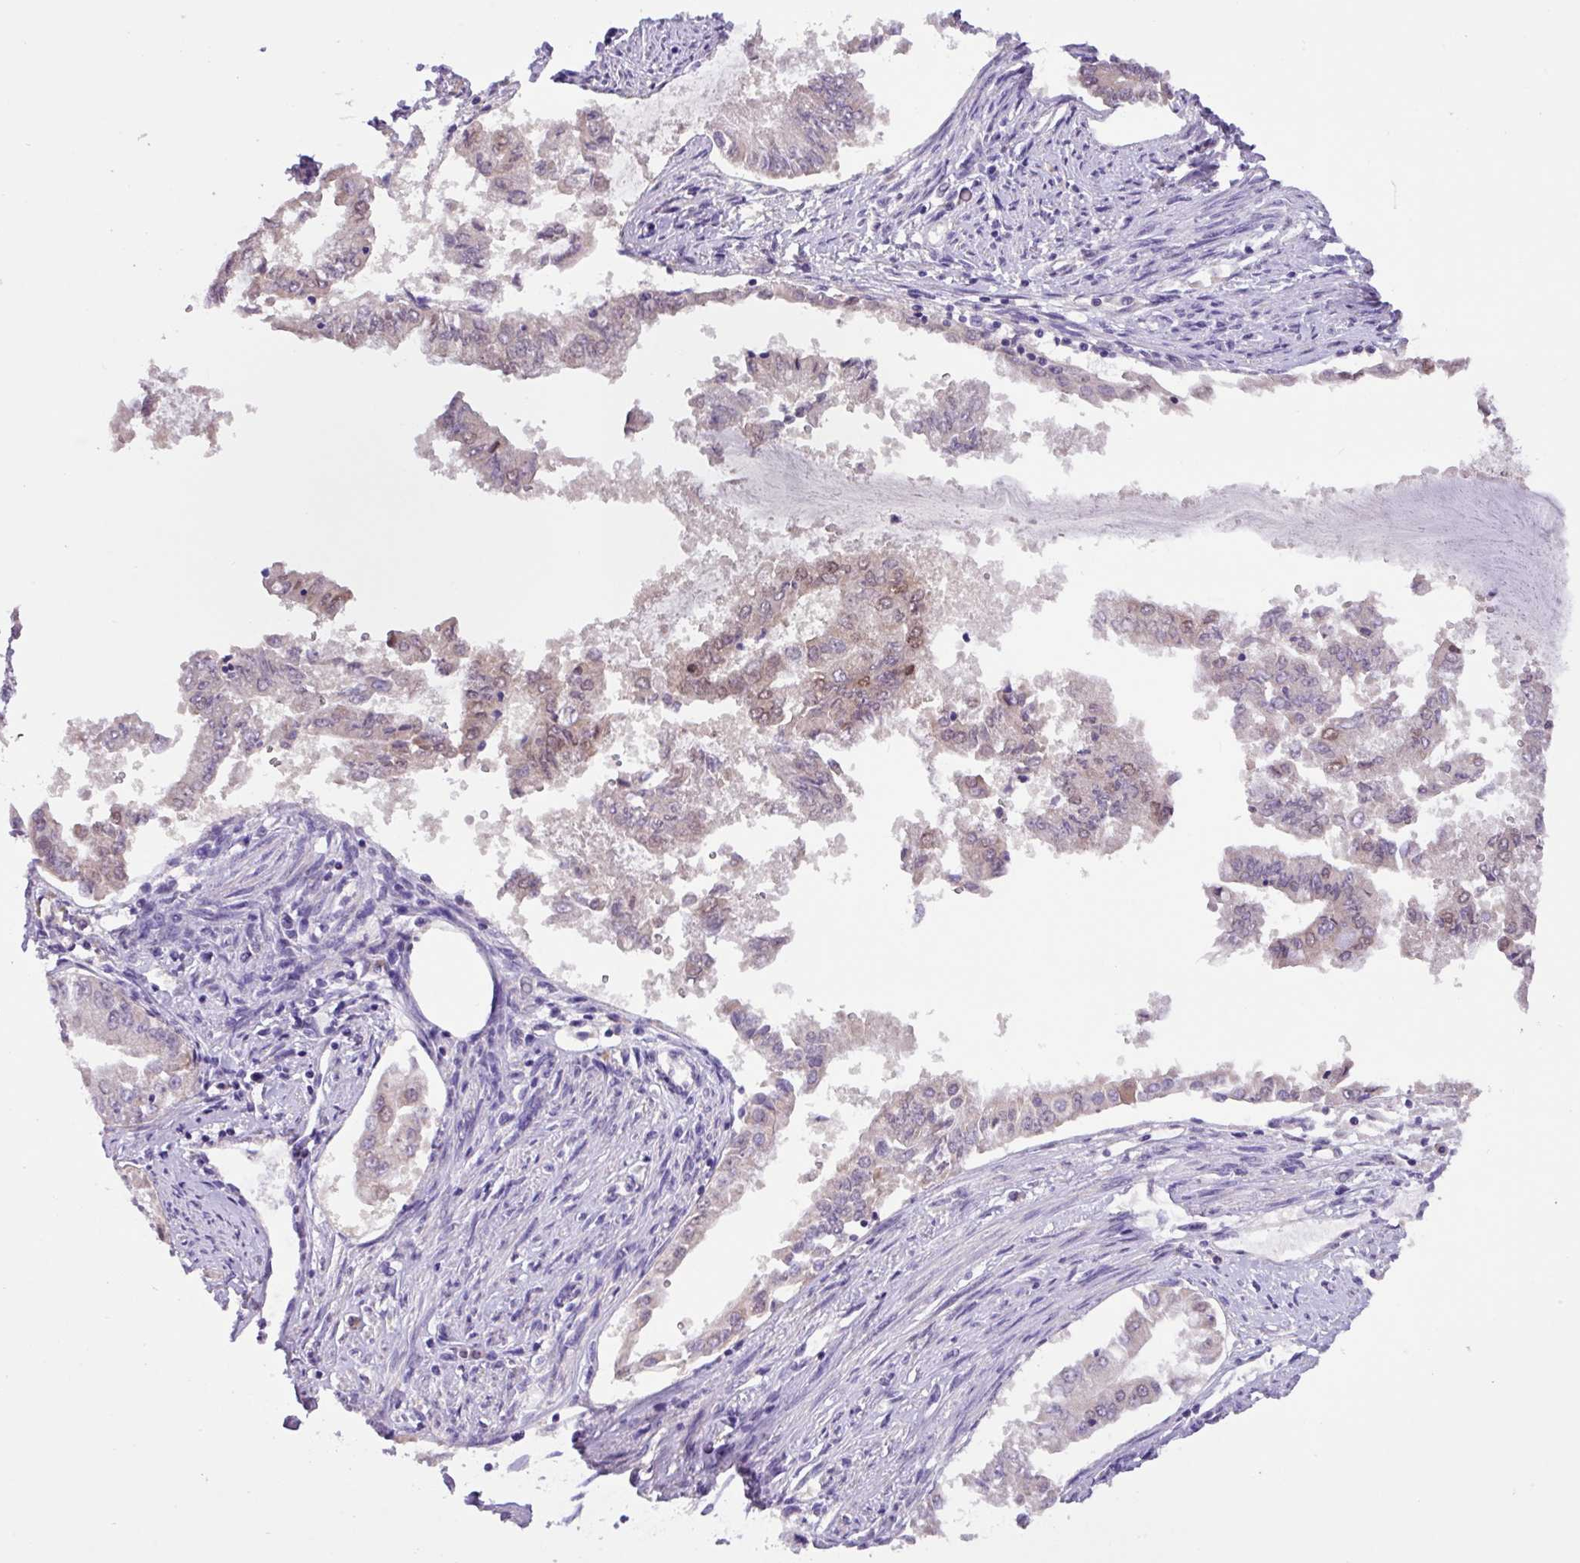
{"staining": {"intensity": "weak", "quantity": "25%-75%", "location": "nuclear"}, "tissue": "endometrial cancer", "cell_type": "Tumor cells", "image_type": "cancer", "snomed": [{"axis": "morphology", "description": "Adenocarcinoma, NOS"}, {"axis": "topography", "description": "Endometrium"}], "caption": "Protein expression analysis of endometrial adenocarcinoma exhibits weak nuclear staining in approximately 25%-75% of tumor cells. (DAB IHC with brightfield microscopy, high magnification).", "gene": "PAX8", "patient": {"sex": "female", "age": 76}}